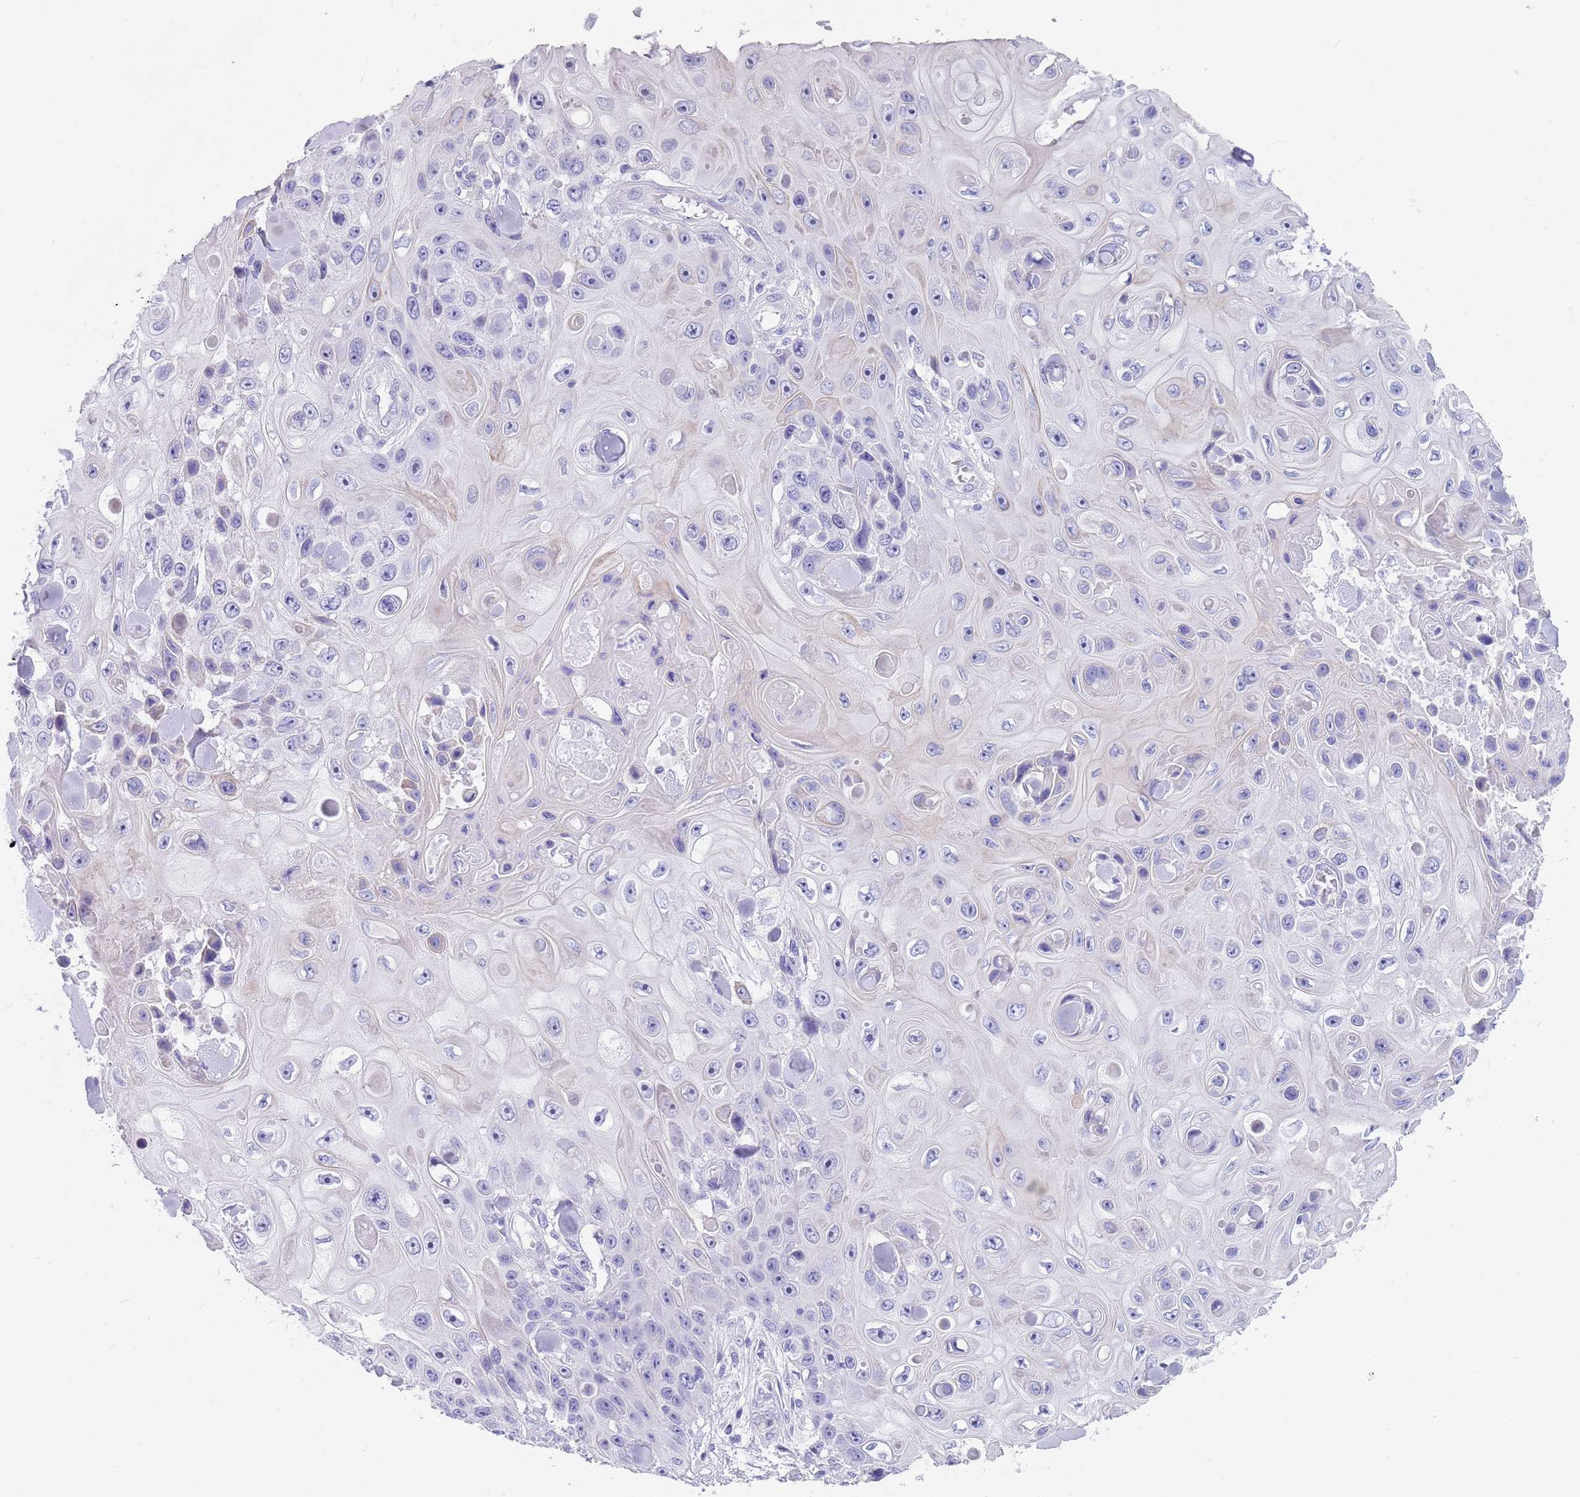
{"staining": {"intensity": "negative", "quantity": "none", "location": "none"}, "tissue": "skin cancer", "cell_type": "Tumor cells", "image_type": "cancer", "snomed": [{"axis": "morphology", "description": "Squamous cell carcinoma, NOS"}, {"axis": "topography", "description": "Skin"}], "caption": "DAB (3,3'-diaminobenzidine) immunohistochemical staining of skin cancer reveals no significant positivity in tumor cells.", "gene": "CPXM2", "patient": {"sex": "male", "age": 82}}